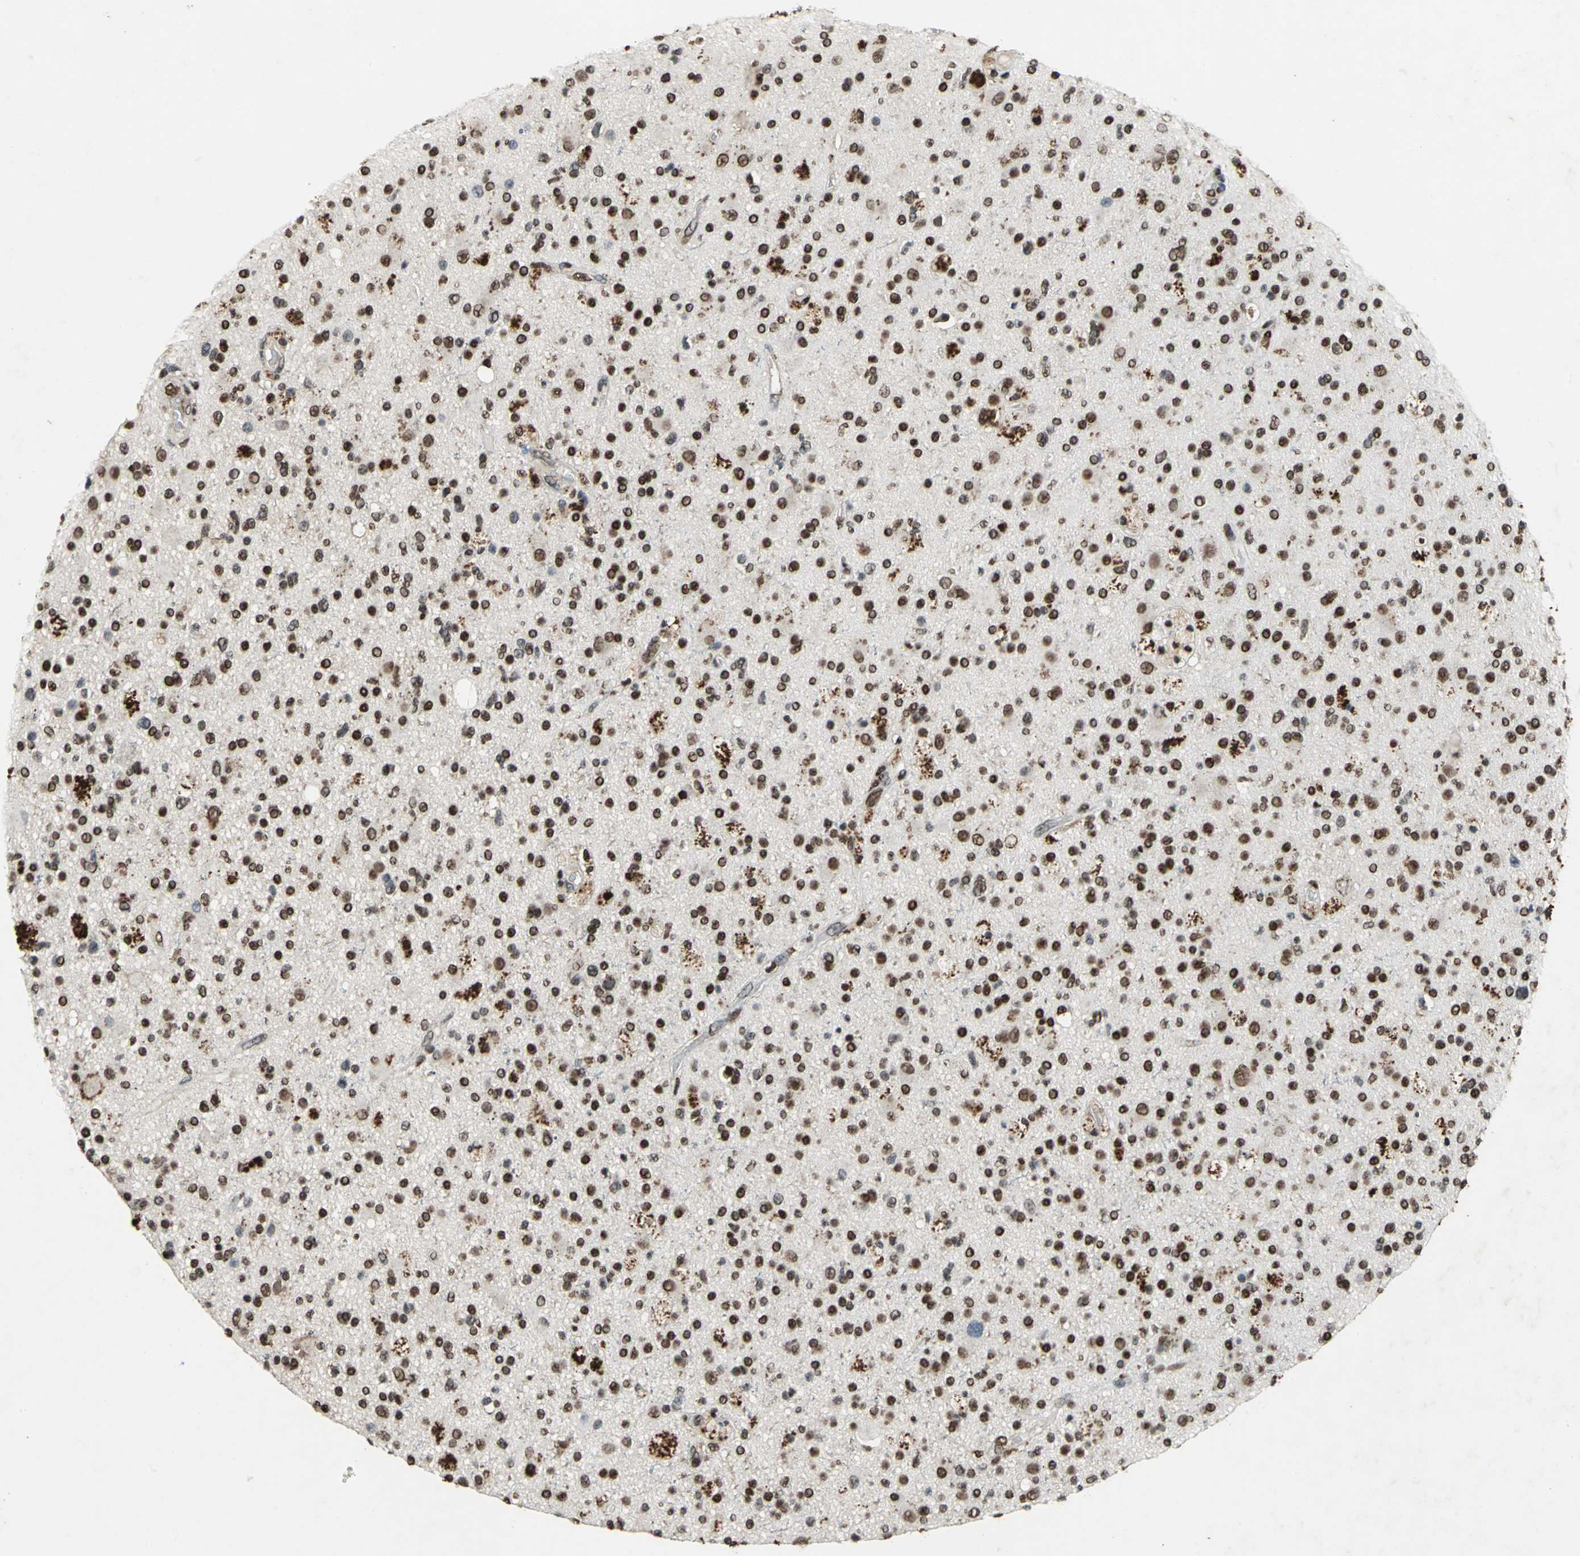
{"staining": {"intensity": "strong", "quantity": ">75%", "location": "nuclear"}, "tissue": "glioma", "cell_type": "Tumor cells", "image_type": "cancer", "snomed": [{"axis": "morphology", "description": "Glioma, malignant, High grade"}, {"axis": "topography", "description": "Brain"}], "caption": "This image shows malignant high-grade glioma stained with immunohistochemistry to label a protein in brown. The nuclear of tumor cells show strong positivity for the protein. Nuclei are counter-stained blue.", "gene": "ANP32A", "patient": {"sex": "male", "age": 33}}